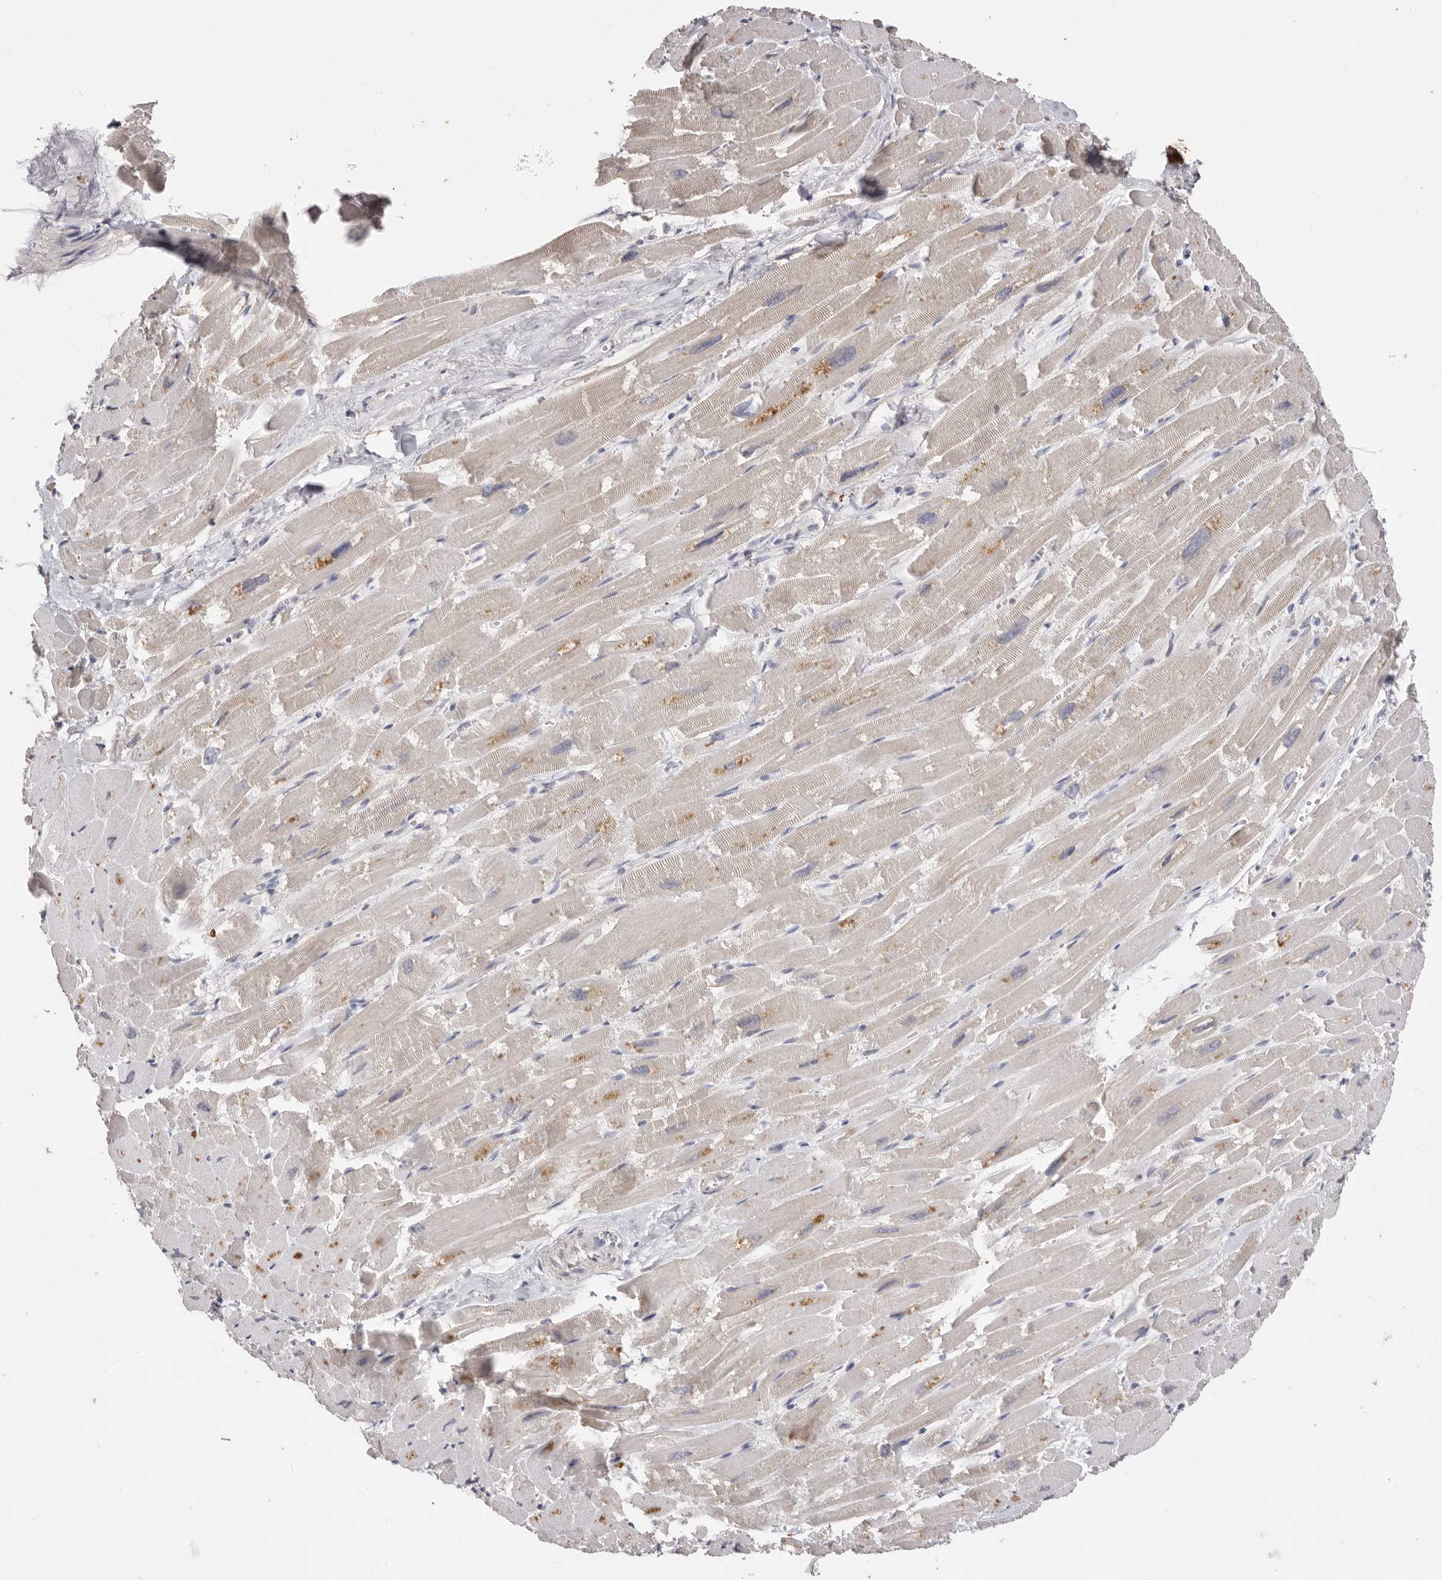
{"staining": {"intensity": "moderate", "quantity": "<25%", "location": "cytoplasmic/membranous"}, "tissue": "heart muscle", "cell_type": "Cardiomyocytes", "image_type": "normal", "snomed": [{"axis": "morphology", "description": "Normal tissue, NOS"}, {"axis": "topography", "description": "Heart"}], "caption": "A brown stain shows moderate cytoplasmic/membranous expression of a protein in cardiomyocytes of benign heart muscle. (DAB (3,3'-diaminobenzidine) = brown stain, brightfield microscopy at high magnification).", "gene": "HCAR2", "patient": {"sex": "male", "age": 54}}